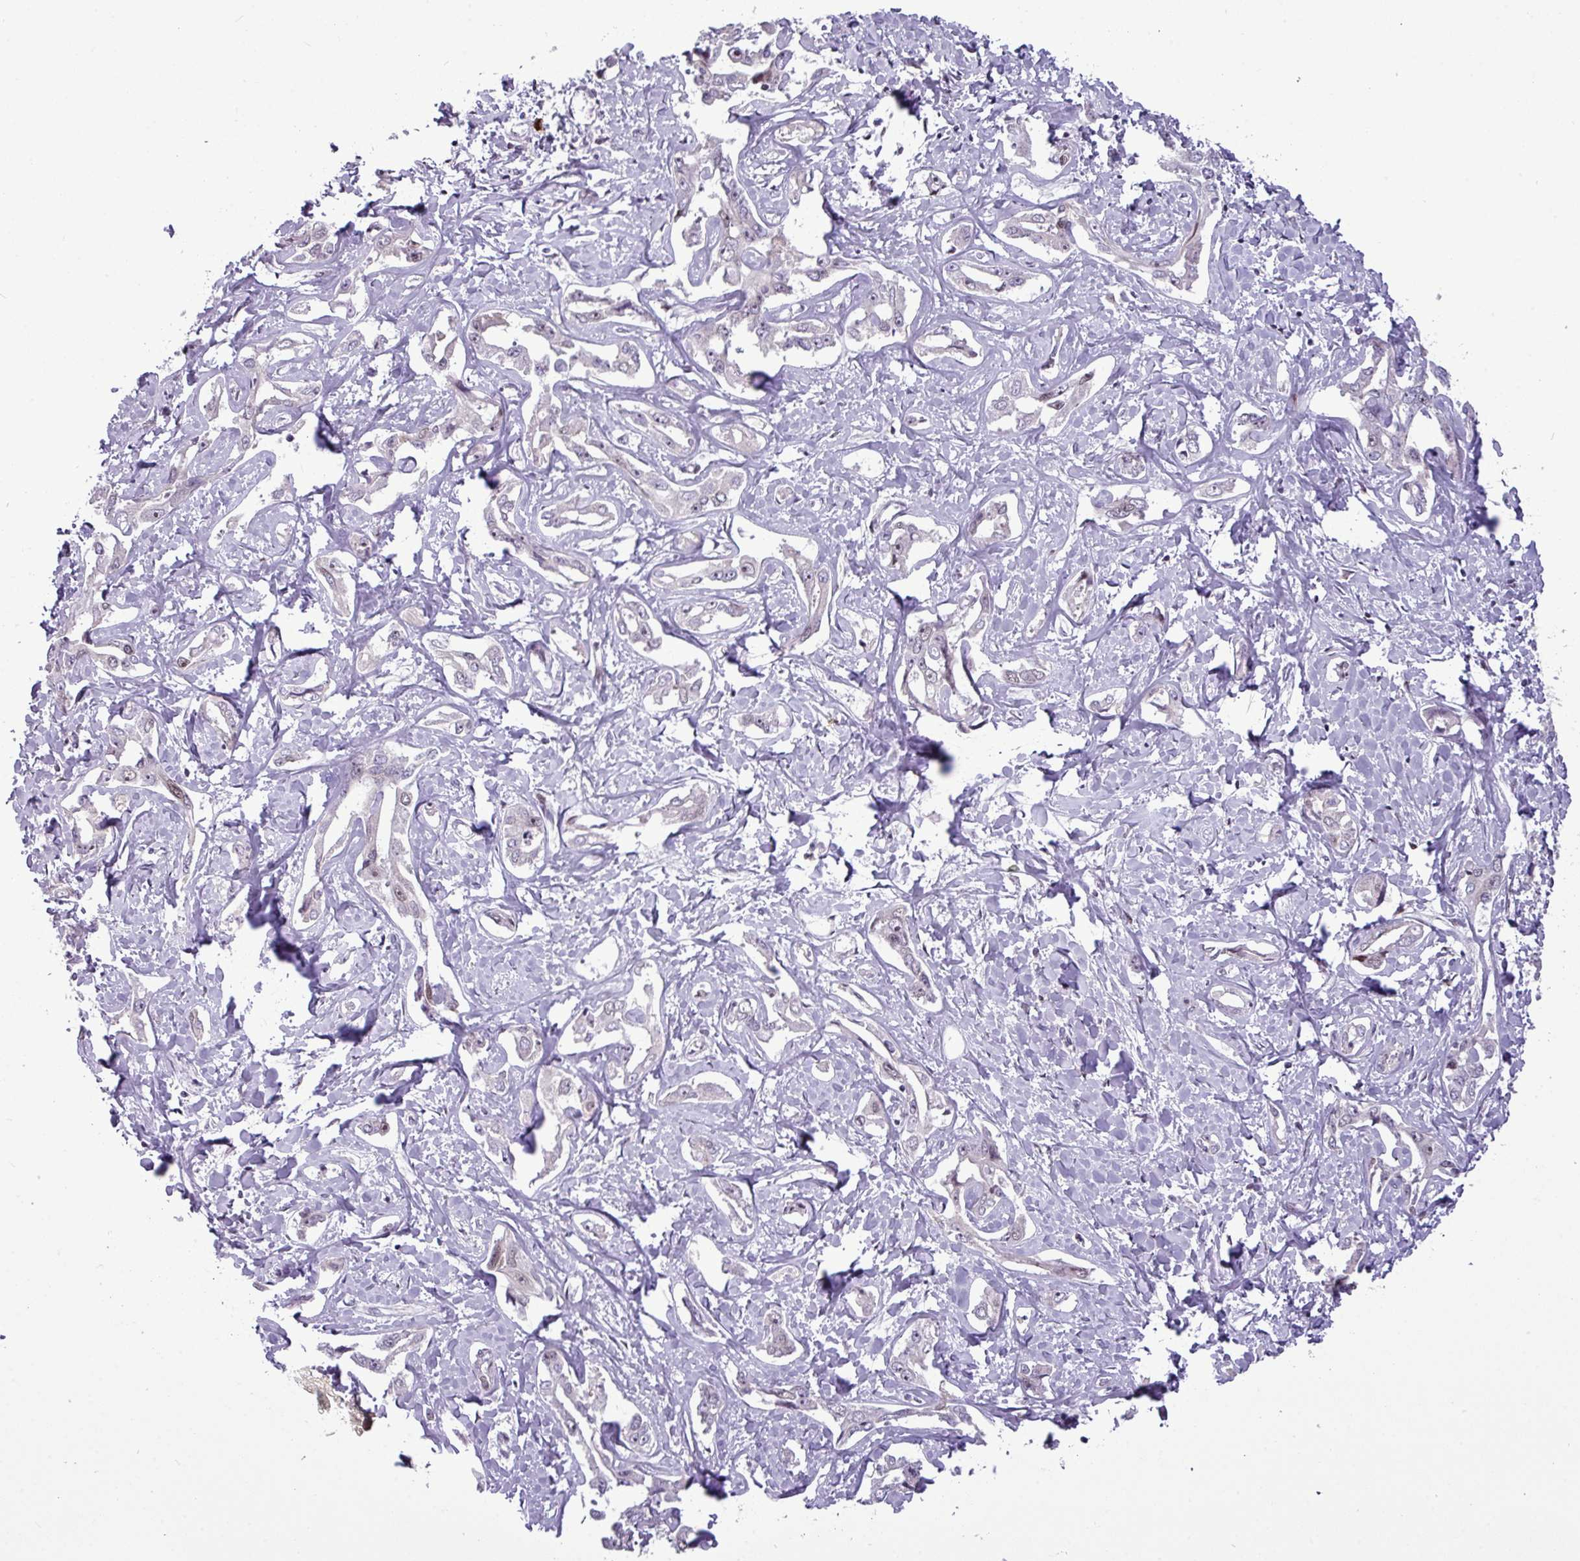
{"staining": {"intensity": "weak", "quantity": "<25%", "location": "nuclear"}, "tissue": "liver cancer", "cell_type": "Tumor cells", "image_type": "cancer", "snomed": [{"axis": "morphology", "description": "Cholangiocarcinoma"}, {"axis": "topography", "description": "Liver"}], "caption": "Liver cancer (cholangiocarcinoma) was stained to show a protein in brown. There is no significant positivity in tumor cells.", "gene": "SLC66A2", "patient": {"sex": "male", "age": 59}}